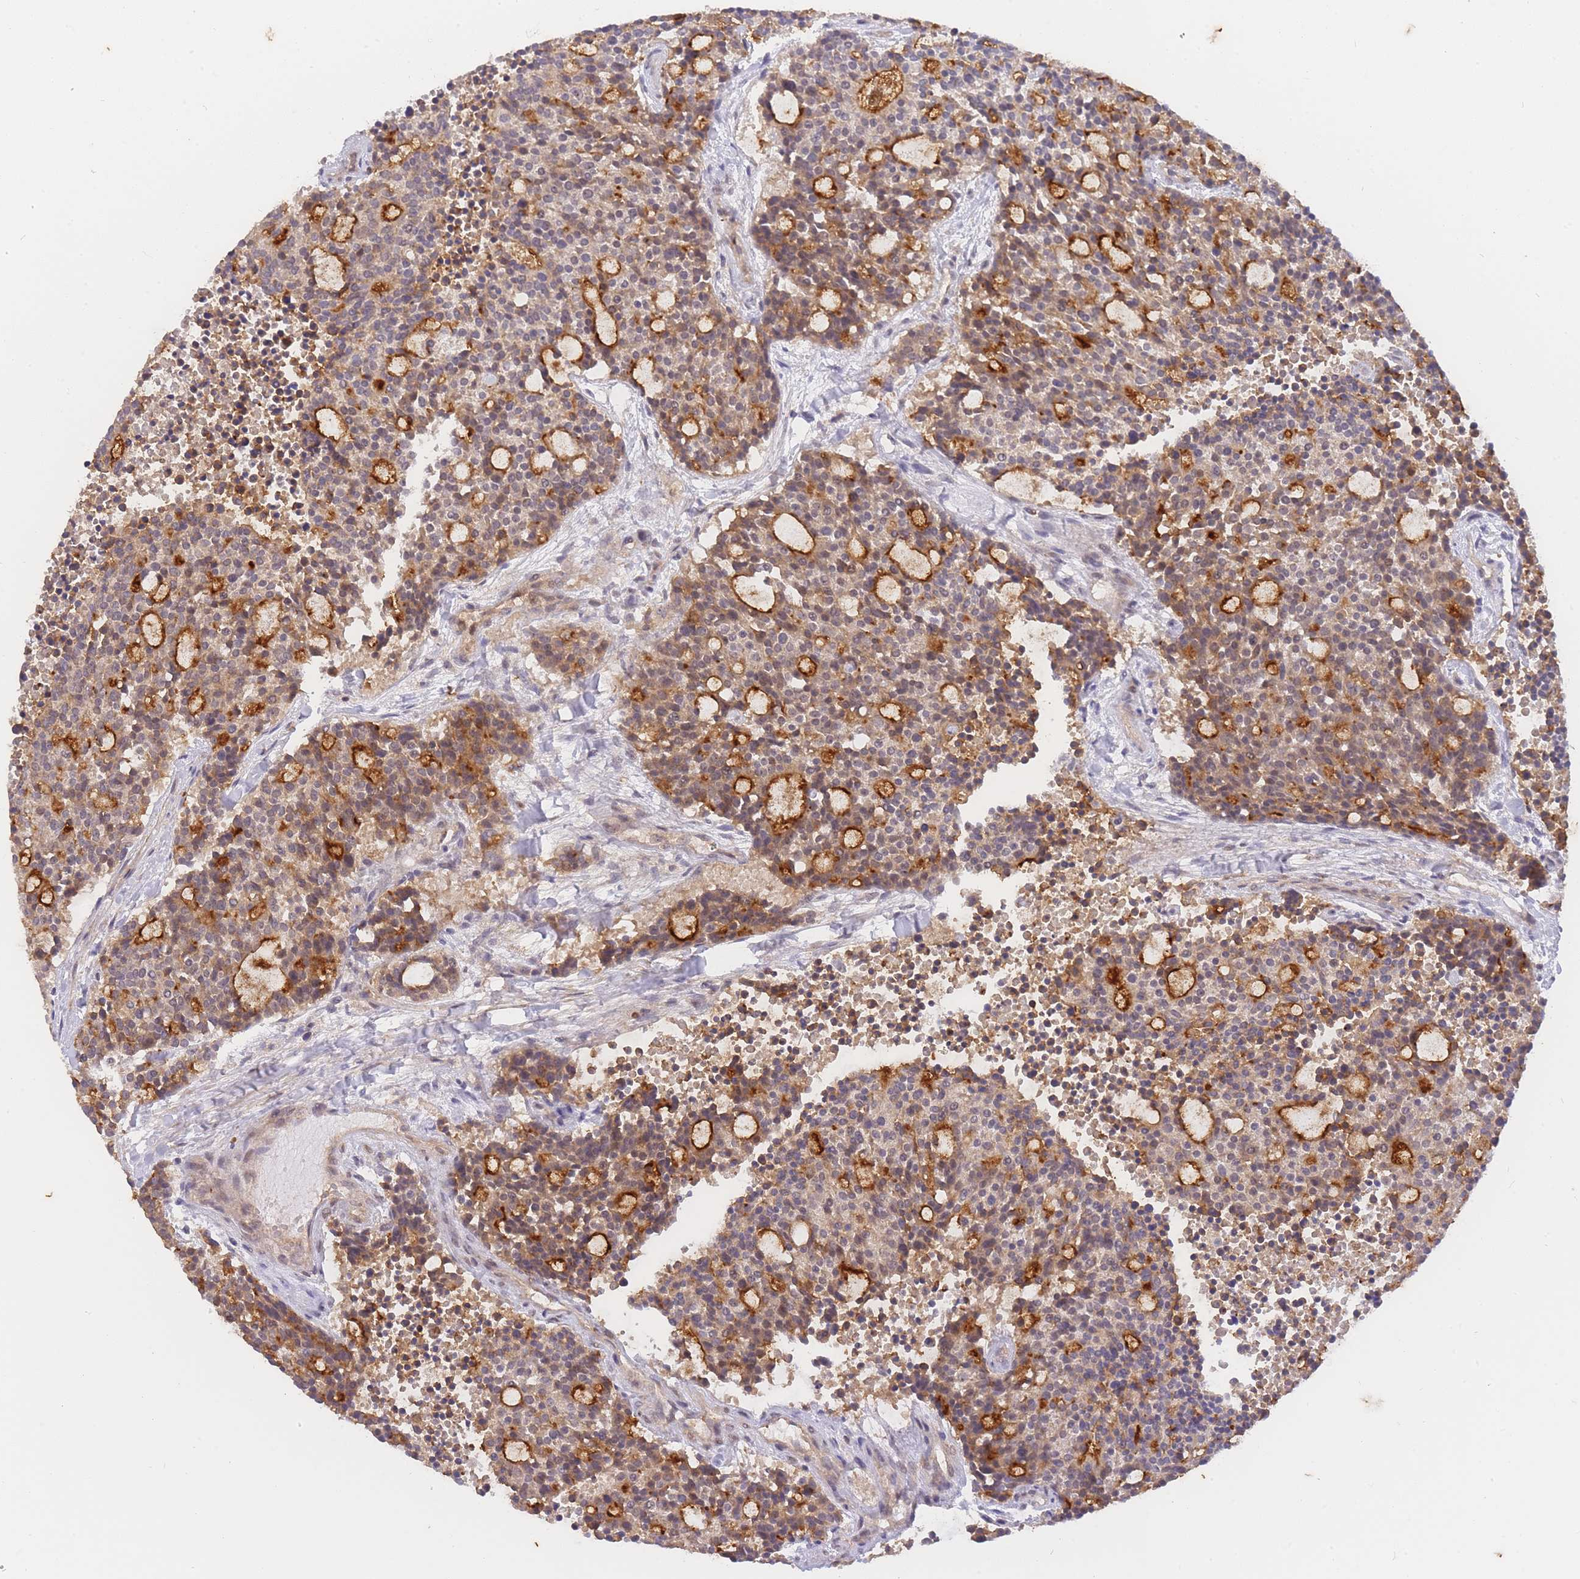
{"staining": {"intensity": "moderate", "quantity": "25%-75%", "location": "cytoplasmic/membranous"}, "tissue": "carcinoid", "cell_type": "Tumor cells", "image_type": "cancer", "snomed": [{"axis": "morphology", "description": "Carcinoid, malignant, NOS"}, {"axis": "topography", "description": "Pancreas"}], "caption": "A medium amount of moderate cytoplasmic/membranous expression is seen in approximately 25%-75% of tumor cells in carcinoid (malignant) tissue.", "gene": "ST8SIA4", "patient": {"sex": "female", "age": 54}}